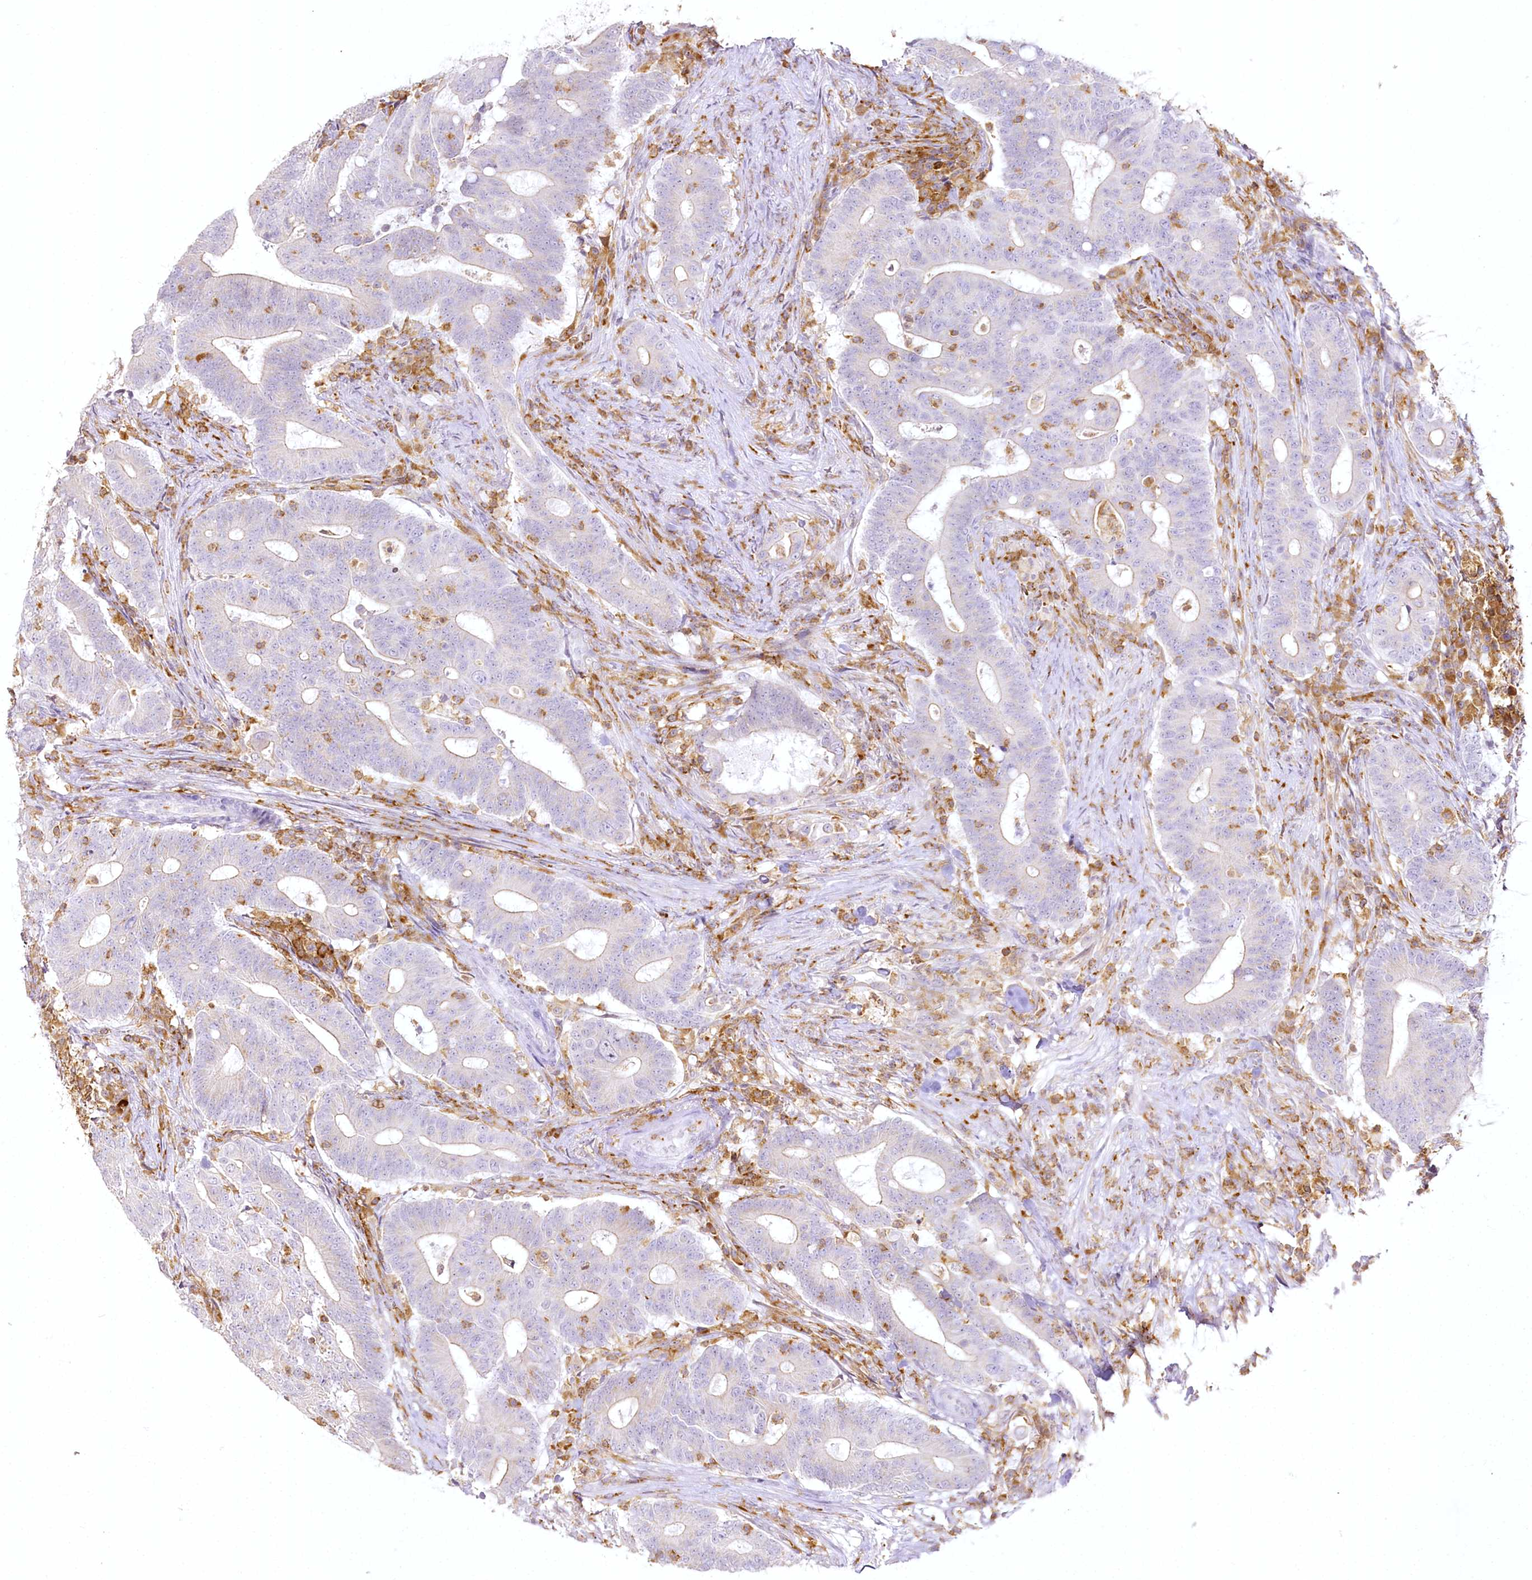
{"staining": {"intensity": "negative", "quantity": "none", "location": "none"}, "tissue": "colorectal cancer", "cell_type": "Tumor cells", "image_type": "cancer", "snomed": [{"axis": "morphology", "description": "Adenocarcinoma, NOS"}, {"axis": "topography", "description": "Colon"}], "caption": "IHC of colorectal cancer exhibits no positivity in tumor cells. (Brightfield microscopy of DAB (3,3'-diaminobenzidine) IHC at high magnification).", "gene": "DOCK2", "patient": {"sex": "female", "age": 66}}